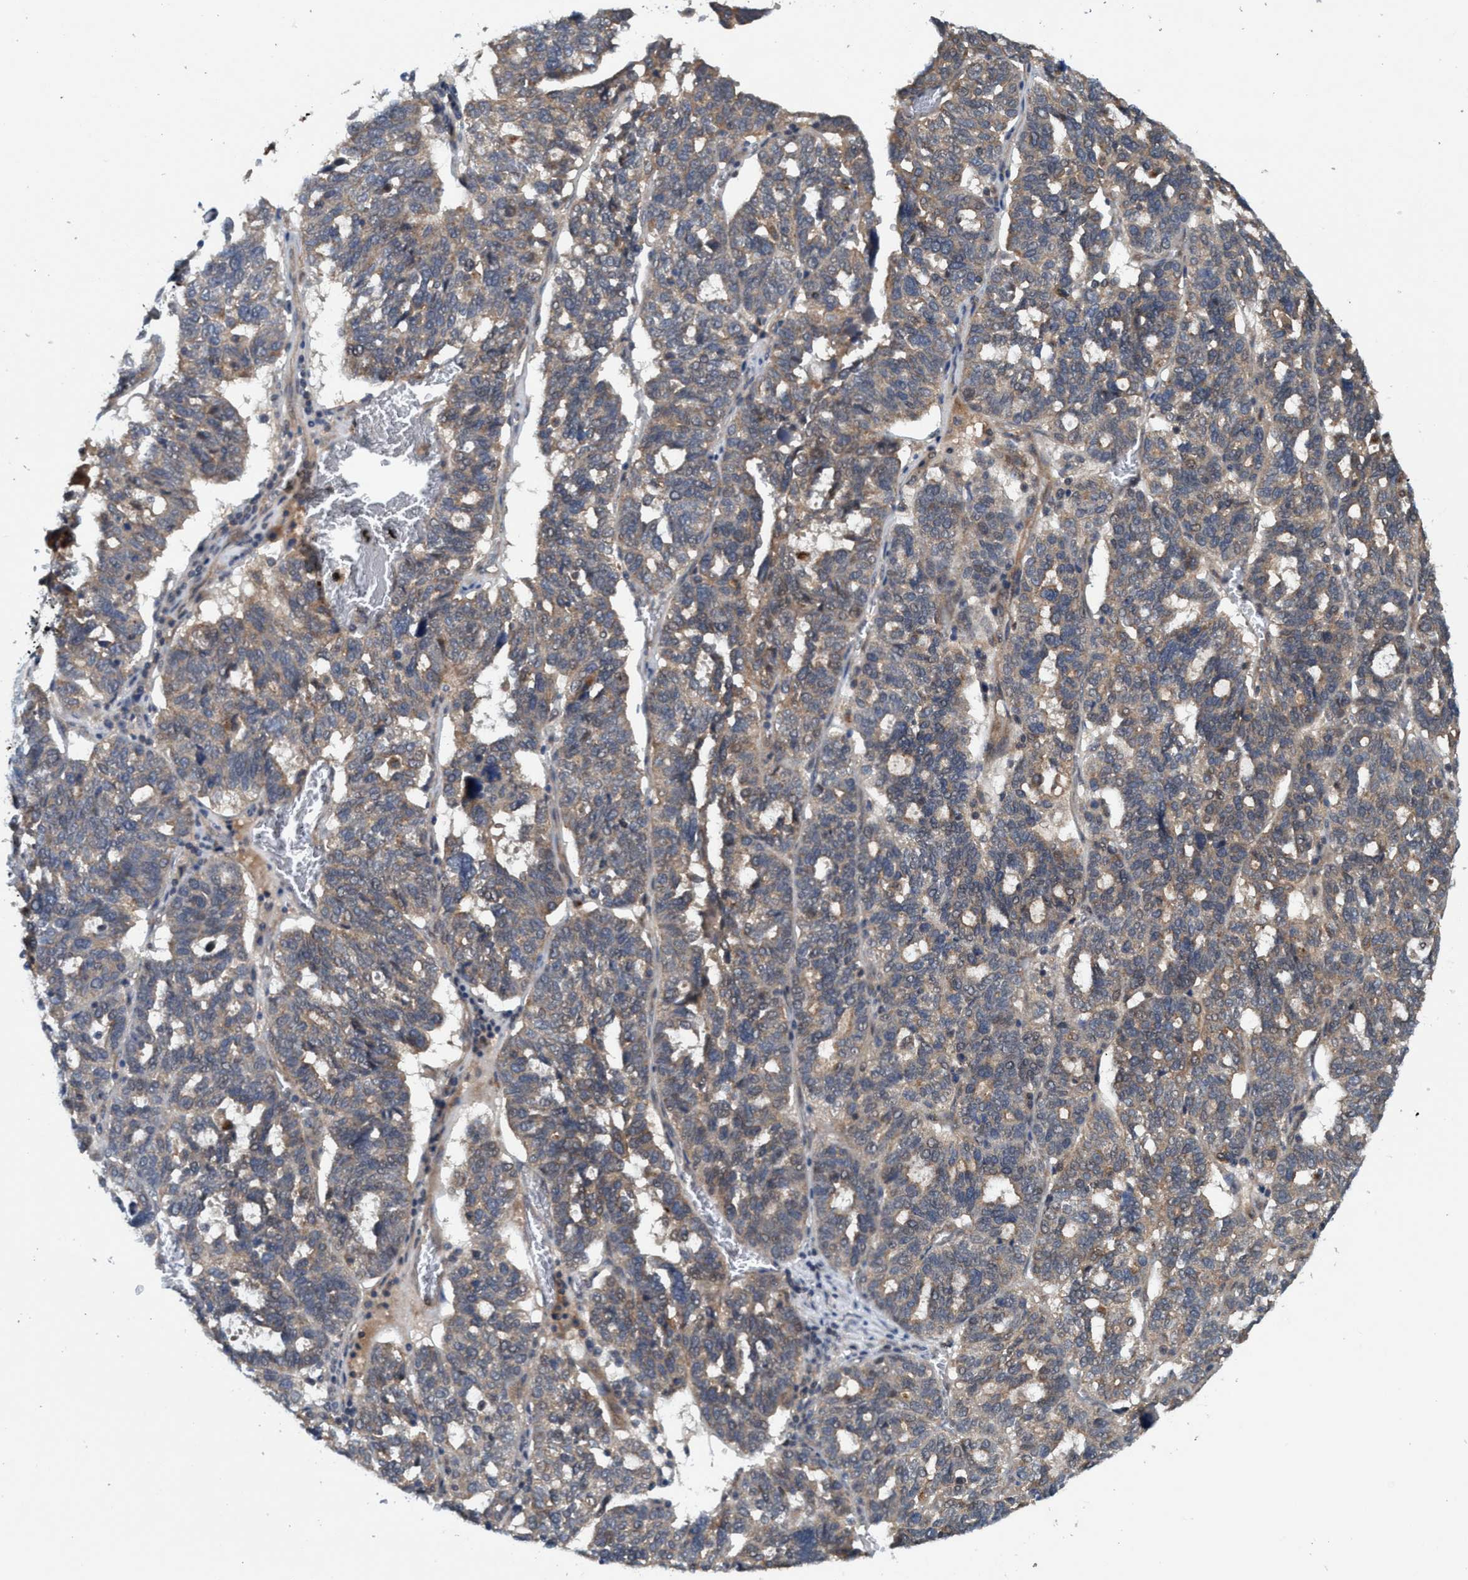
{"staining": {"intensity": "weak", "quantity": ">75%", "location": "cytoplasmic/membranous"}, "tissue": "ovarian cancer", "cell_type": "Tumor cells", "image_type": "cancer", "snomed": [{"axis": "morphology", "description": "Cystadenocarcinoma, serous, NOS"}, {"axis": "topography", "description": "Ovary"}], "caption": "Immunohistochemical staining of ovarian cancer displays low levels of weak cytoplasmic/membranous expression in about >75% of tumor cells. (DAB = brown stain, brightfield microscopy at high magnification).", "gene": "TRIM65", "patient": {"sex": "female", "age": 59}}